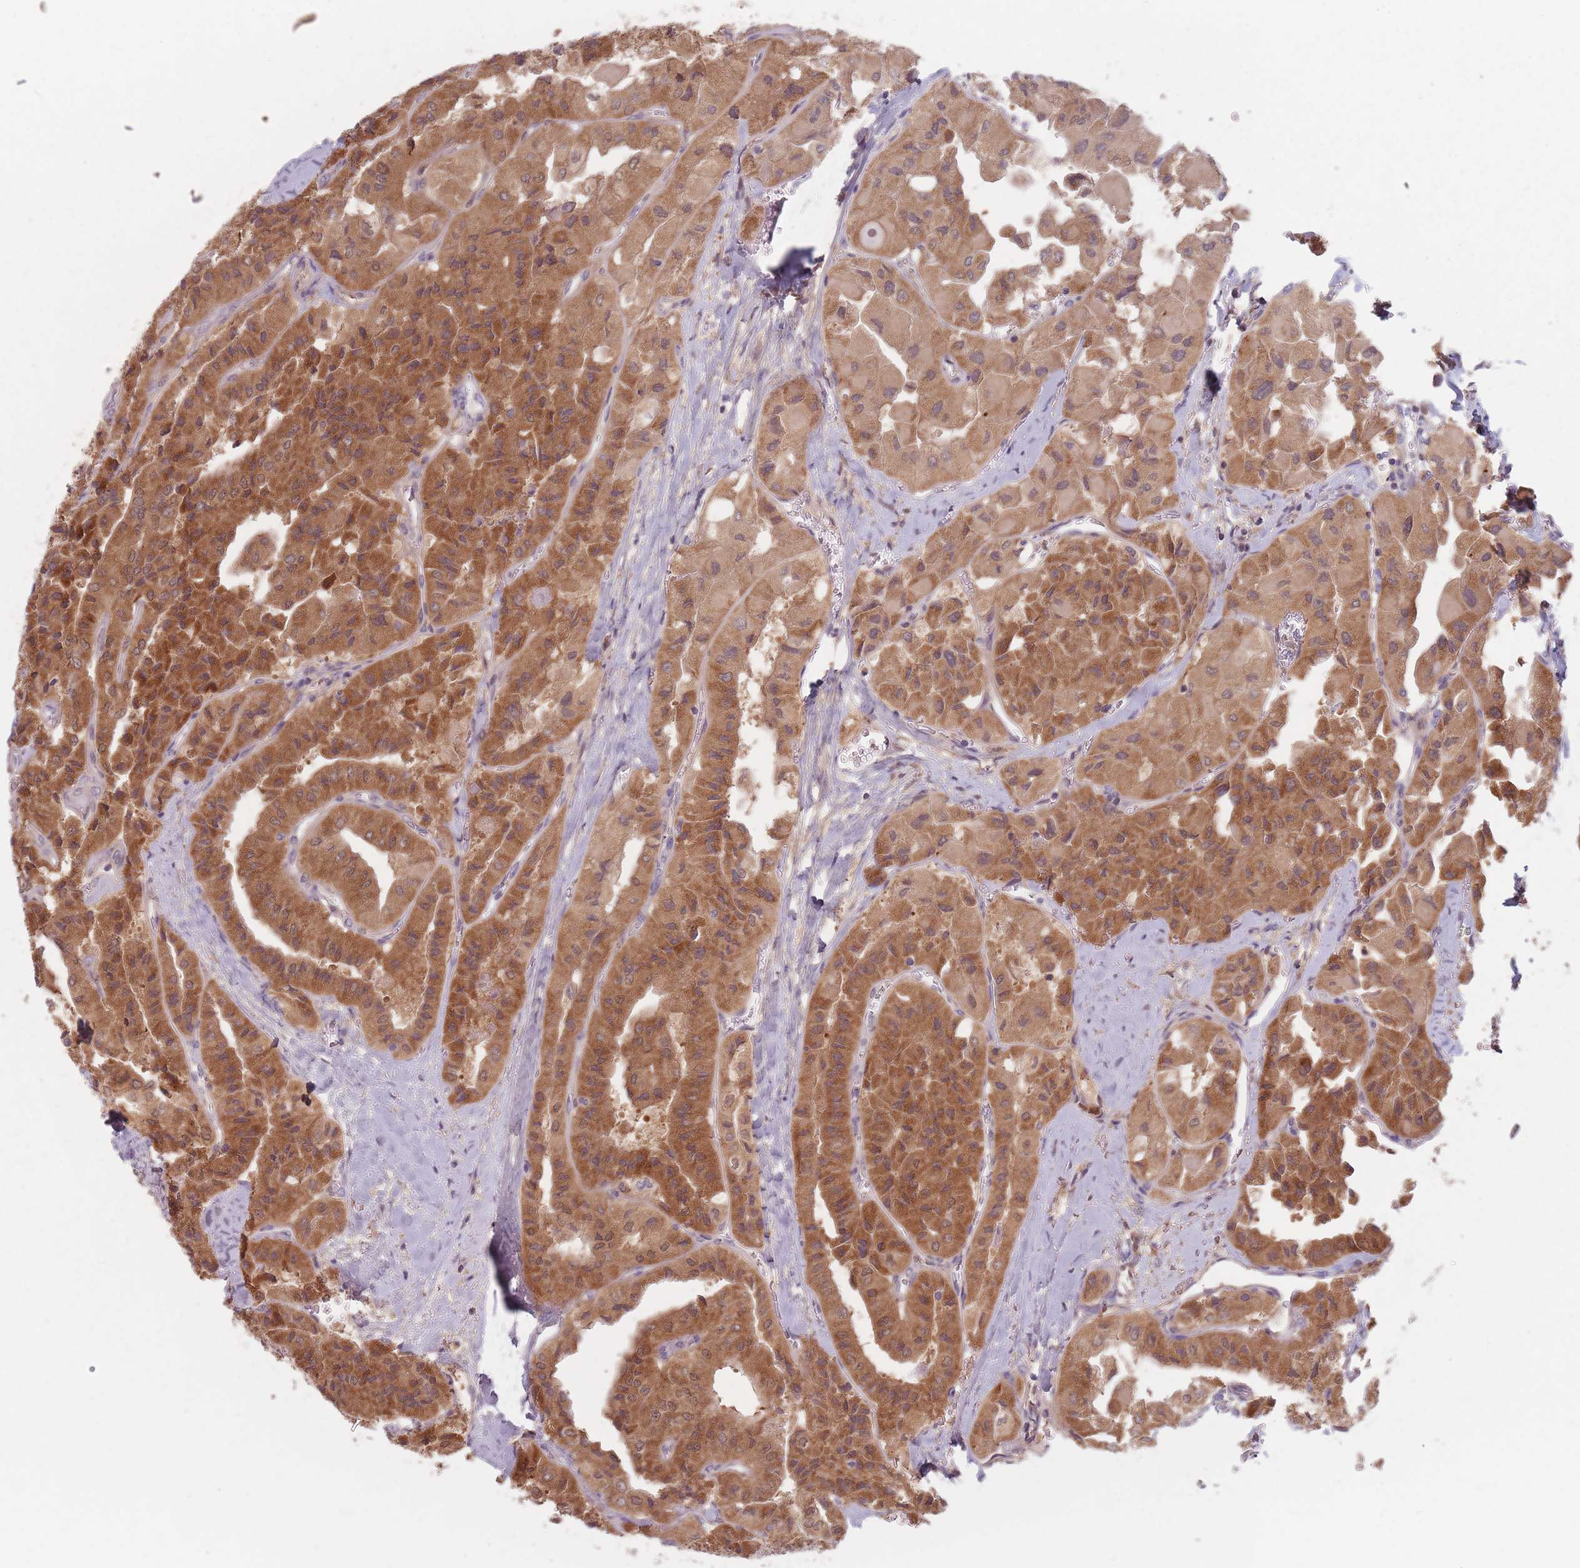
{"staining": {"intensity": "strong", "quantity": ">75%", "location": "cytoplasmic/membranous,nuclear"}, "tissue": "thyroid cancer", "cell_type": "Tumor cells", "image_type": "cancer", "snomed": [{"axis": "morphology", "description": "Normal tissue, NOS"}, {"axis": "morphology", "description": "Papillary adenocarcinoma, NOS"}, {"axis": "topography", "description": "Thyroid gland"}], "caption": "This histopathology image displays IHC staining of human papillary adenocarcinoma (thyroid), with high strong cytoplasmic/membranous and nuclear positivity in about >75% of tumor cells.", "gene": "NAXE", "patient": {"sex": "female", "age": 59}}